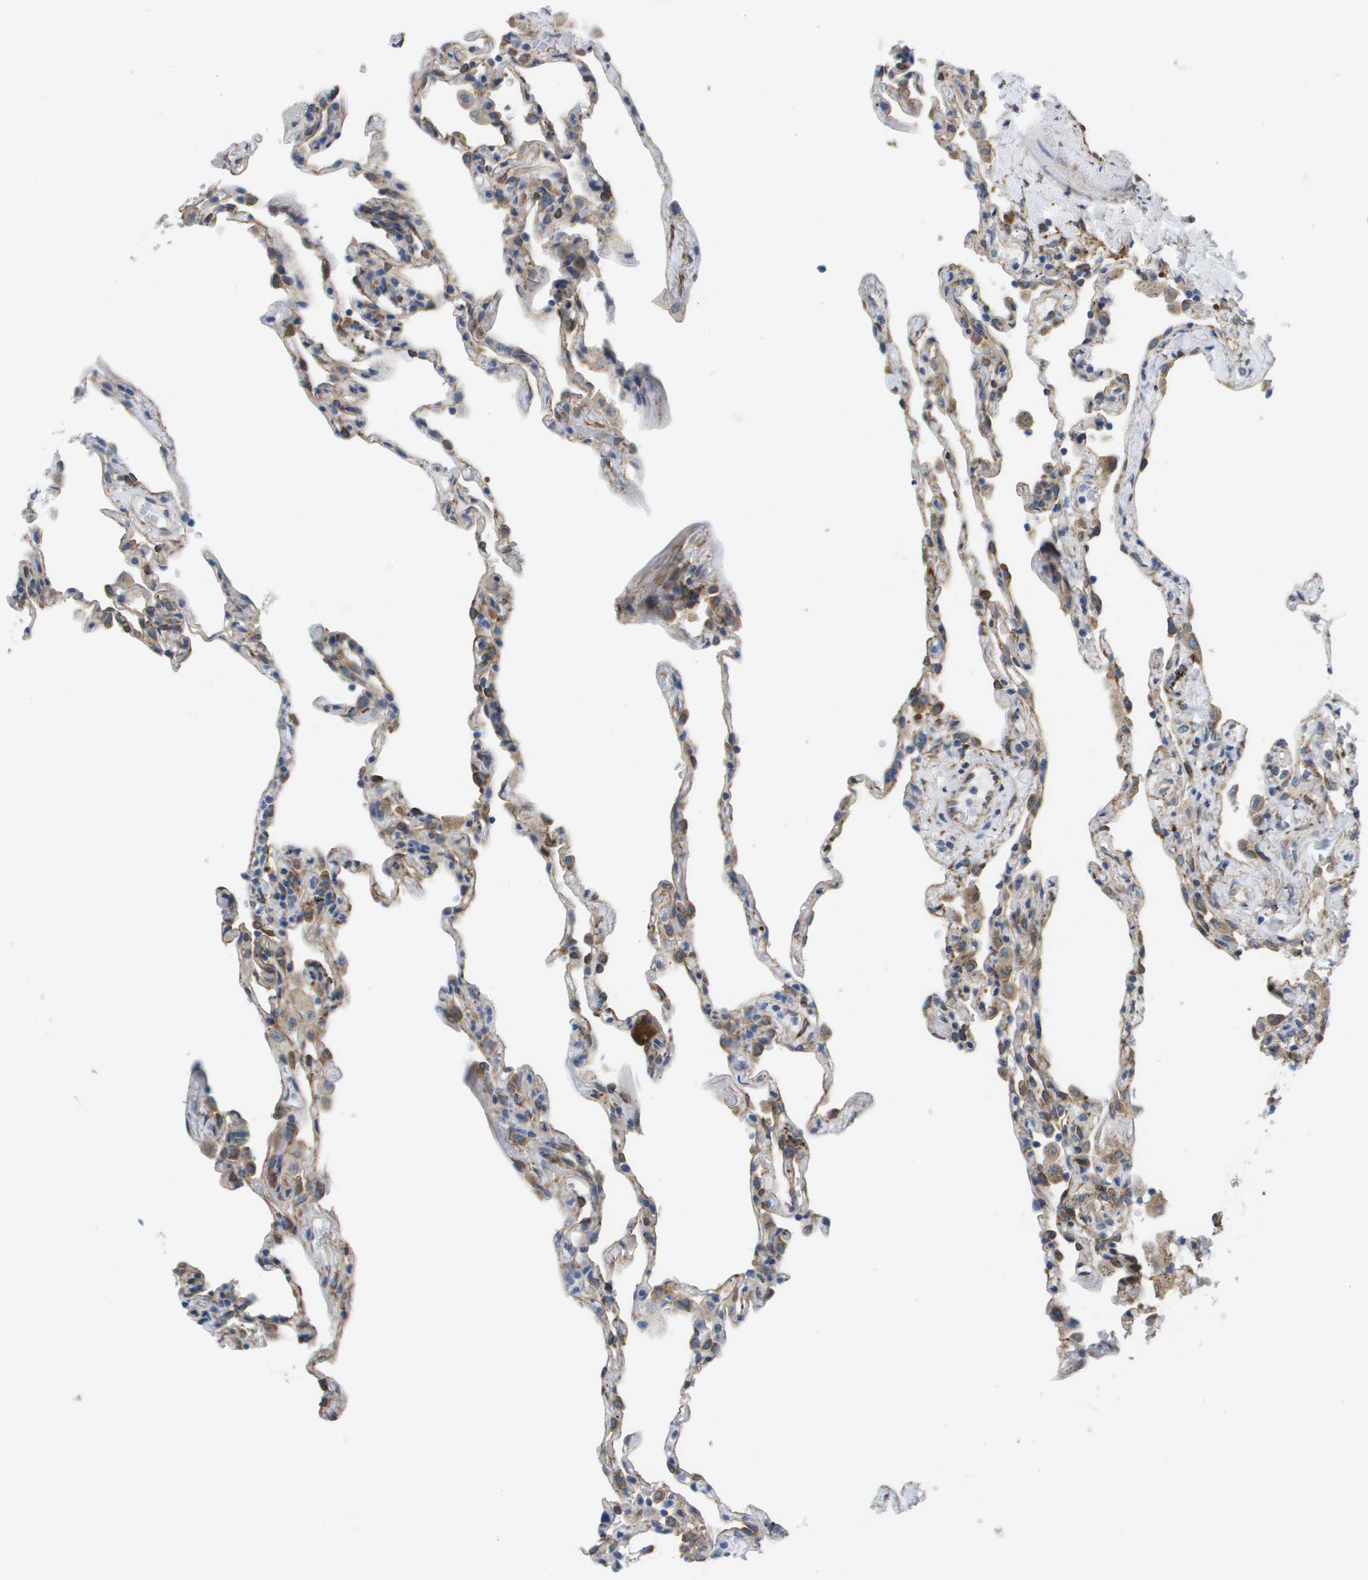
{"staining": {"intensity": "moderate", "quantity": "<25%", "location": "cytoplasmic/membranous"}, "tissue": "lung", "cell_type": "Alveolar cells", "image_type": "normal", "snomed": [{"axis": "morphology", "description": "Normal tissue, NOS"}, {"axis": "topography", "description": "Lung"}], "caption": "Protein staining by IHC exhibits moderate cytoplasmic/membranous expression in about <25% of alveolar cells in benign lung.", "gene": "ST3GAL2", "patient": {"sex": "male", "age": 59}}